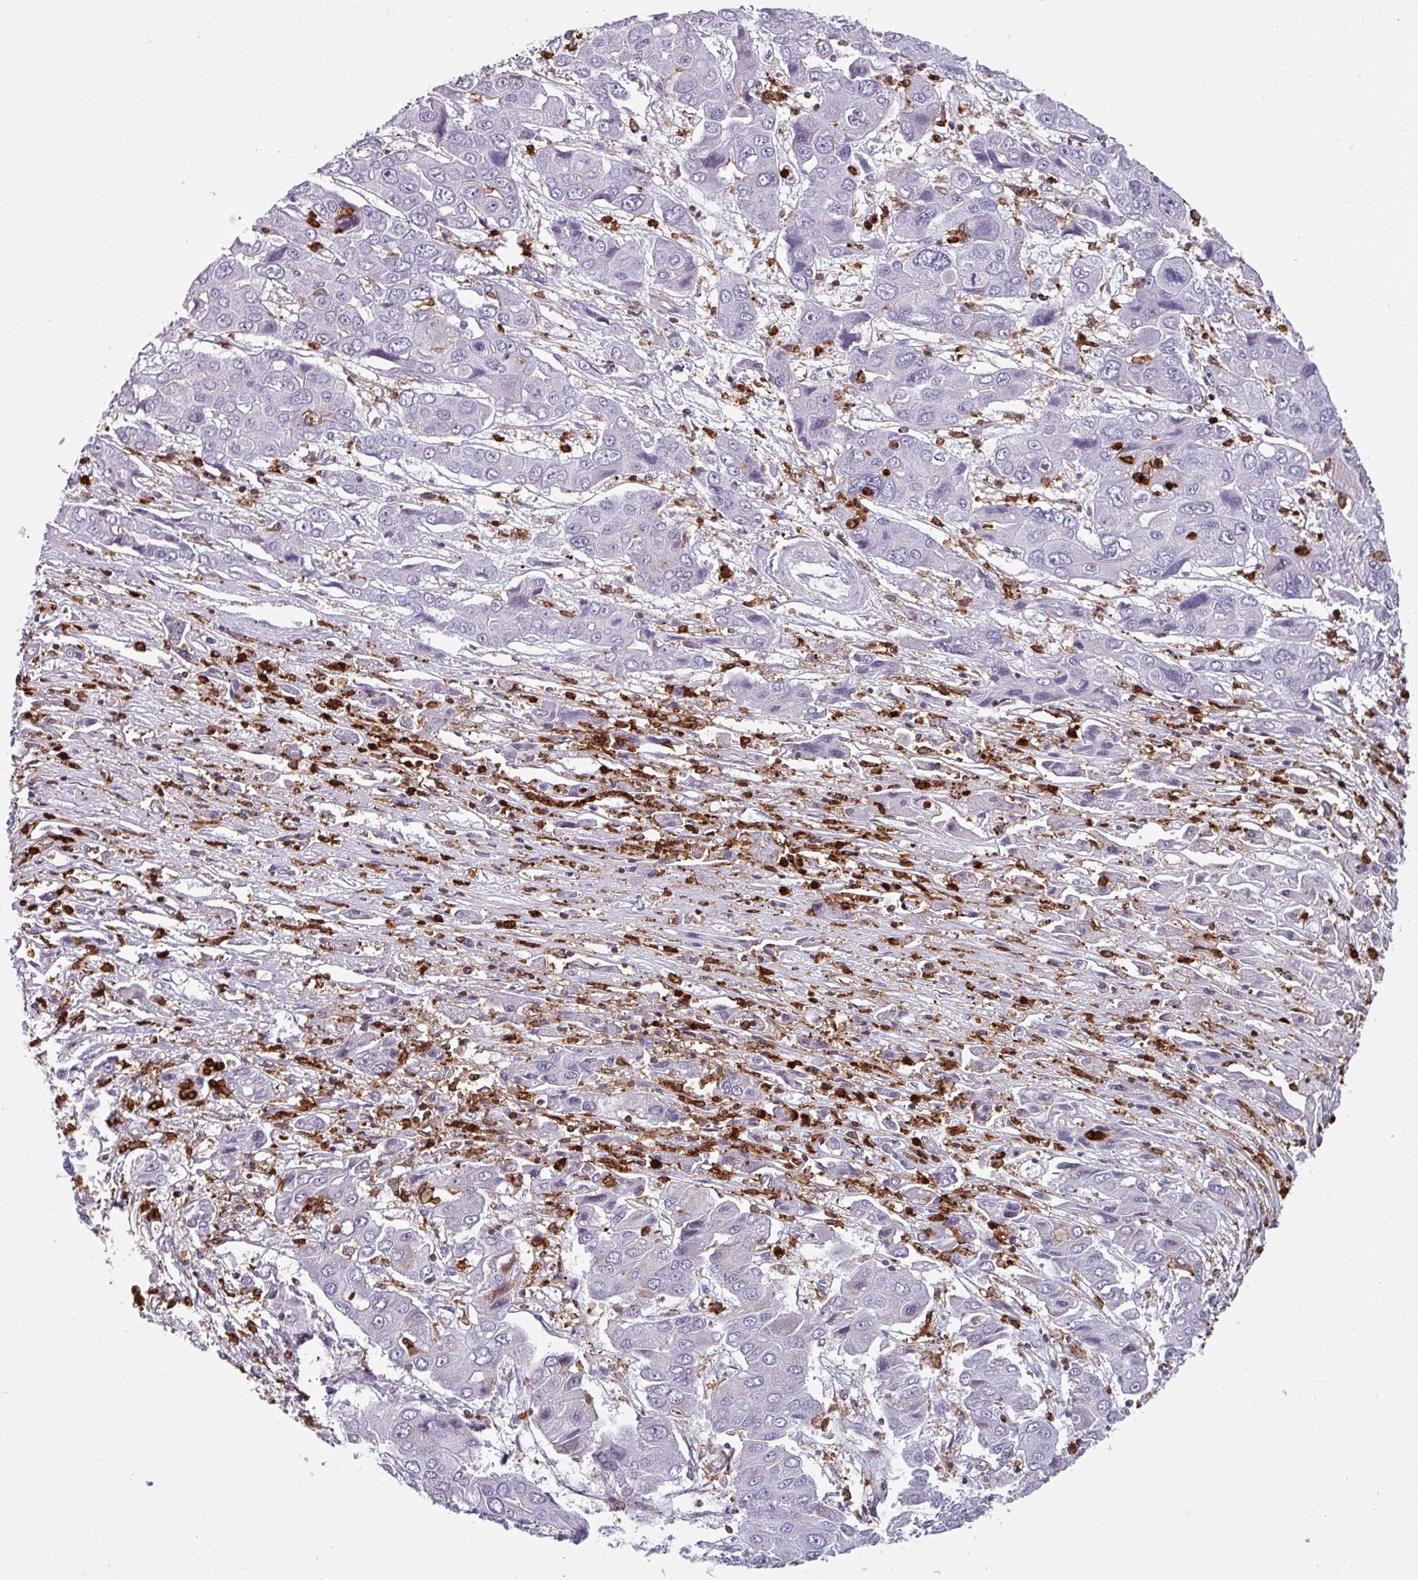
{"staining": {"intensity": "negative", "quantity": "none", "location": "none"}, "tissue": "liver cancer", "cell_type": "Tumor cells", "image_type": "cancer", "snomed": [{"axis": "morphology", "description": "Cholangiocarcinoma"}, {"axis": "topography", "description": "Liver"}], "caption": "DAB immunohistochemical staining of liver cancer (cholangiocarcinoma) exhibits no significant positivity in tumor cells.", "gene": "EXOSC5", "patient": {"sex": "male", "age": 67}}